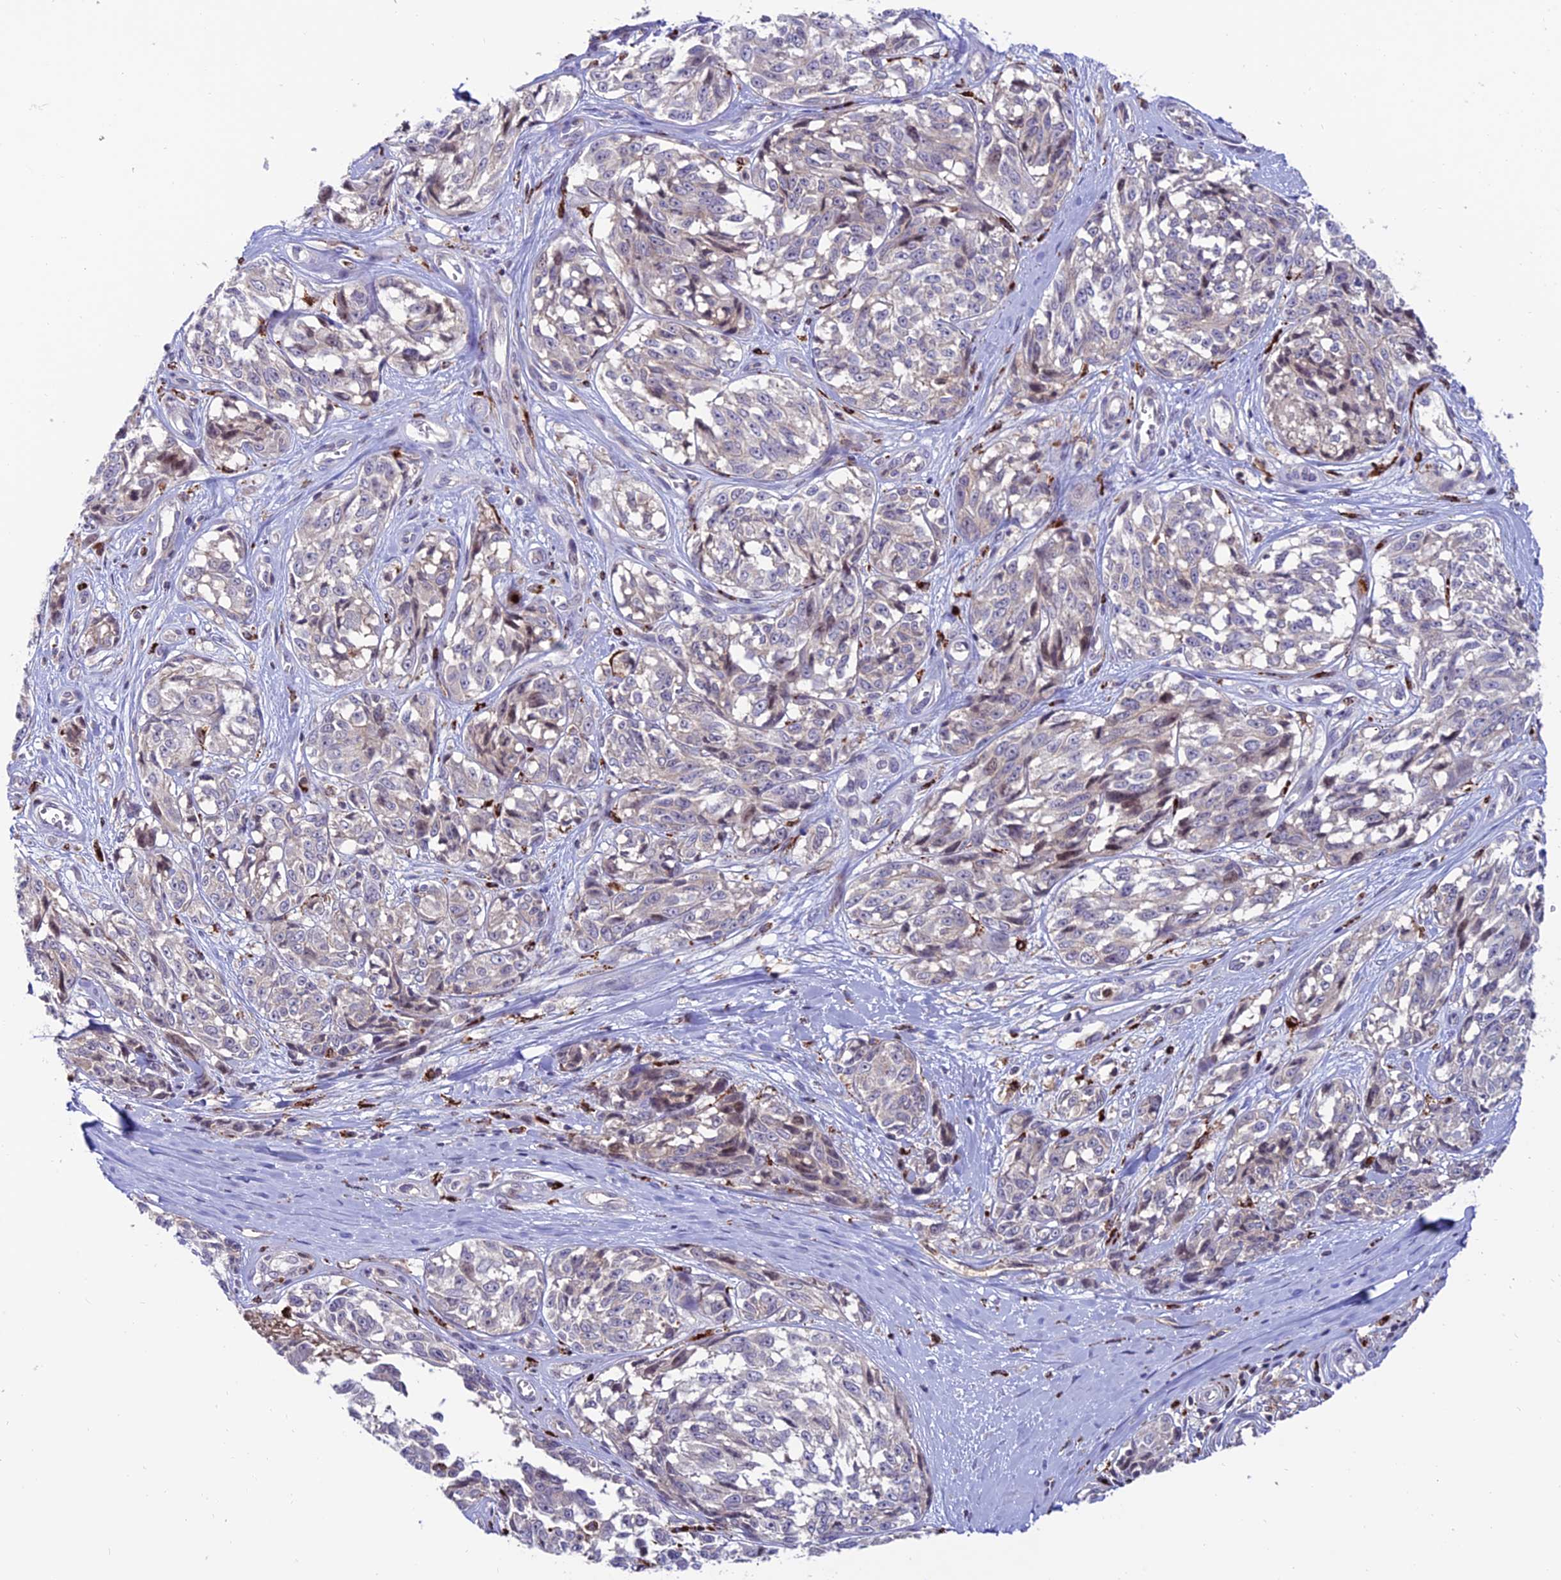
{"staining": {"intensity": "negative", "quantity": "none", "location": "none"}, "tissue": "melanoma", "cell_type": "Tumor cells", "image_type": "cancer", "snomed": [{"axis": "morphology", "description": "Malignant melanoma, NOS"}, {"axis": "topography", "description": "Skin"}], "caption": "Tumor cells are negative for protein expression in human melanoma.", "gene": "ARHGEF18", "patient": {"sex": "female", "age": 64}}